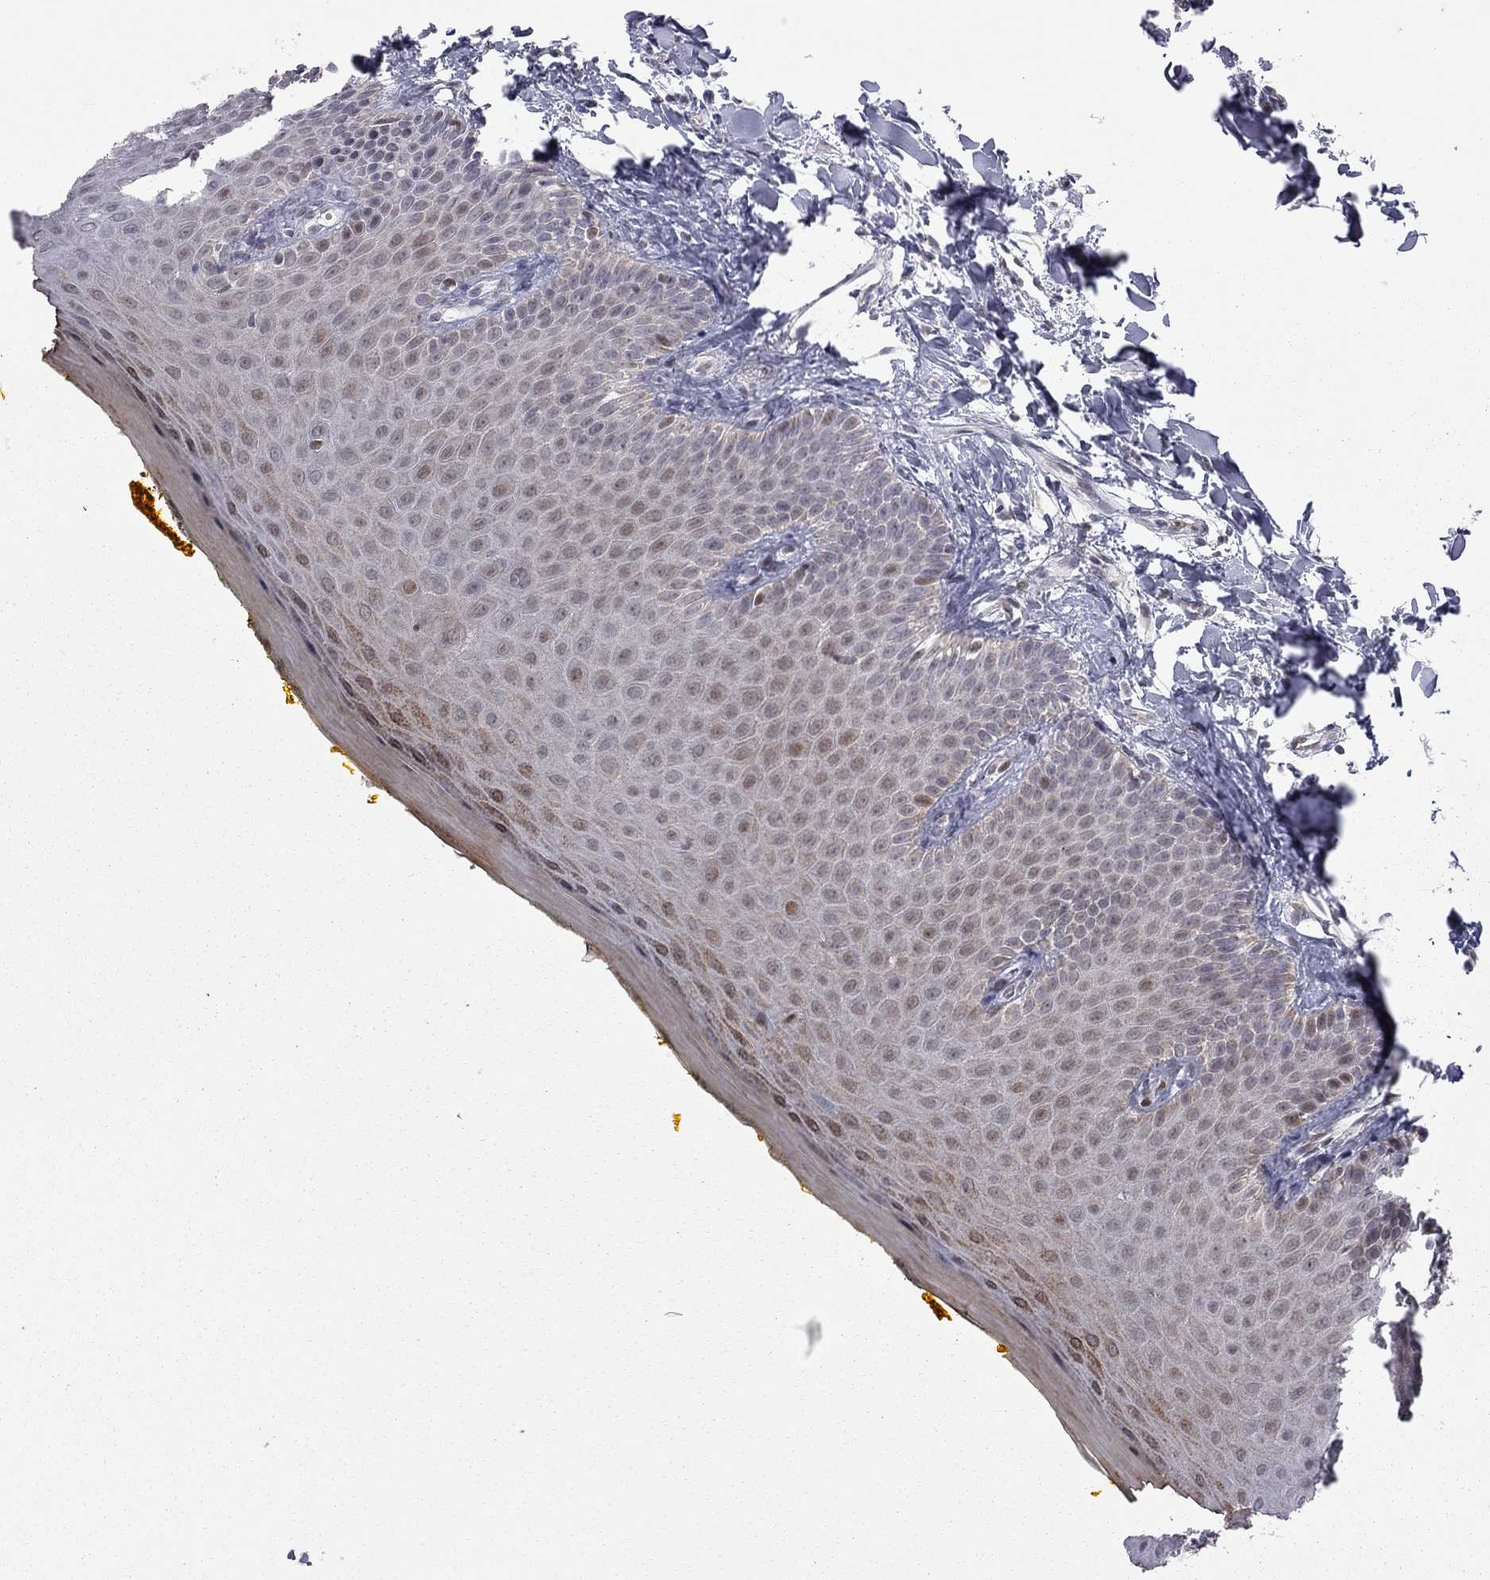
{"staining": {"intensity": "weak", "quantity": "<25%", "location": "nuclear"}, "tissue": "oral mucosa", "cell_type": "Squamous epithelial cells", "image_type": "normal", "snomed": [{"axis": "morphology", "description": "Normal tissue, NOS"}, {"axis": "topography", "description": "Oral tissue"}], "caption": "This micrograph is of normal oral mucosa stained with immunohistochemistry to label a protein in brown with the nuclei are counter-stained blue. There is no expression in squamous epithelial cells.", "gene": "MC3R", "patient": {"sex": "female", "age": 43}}